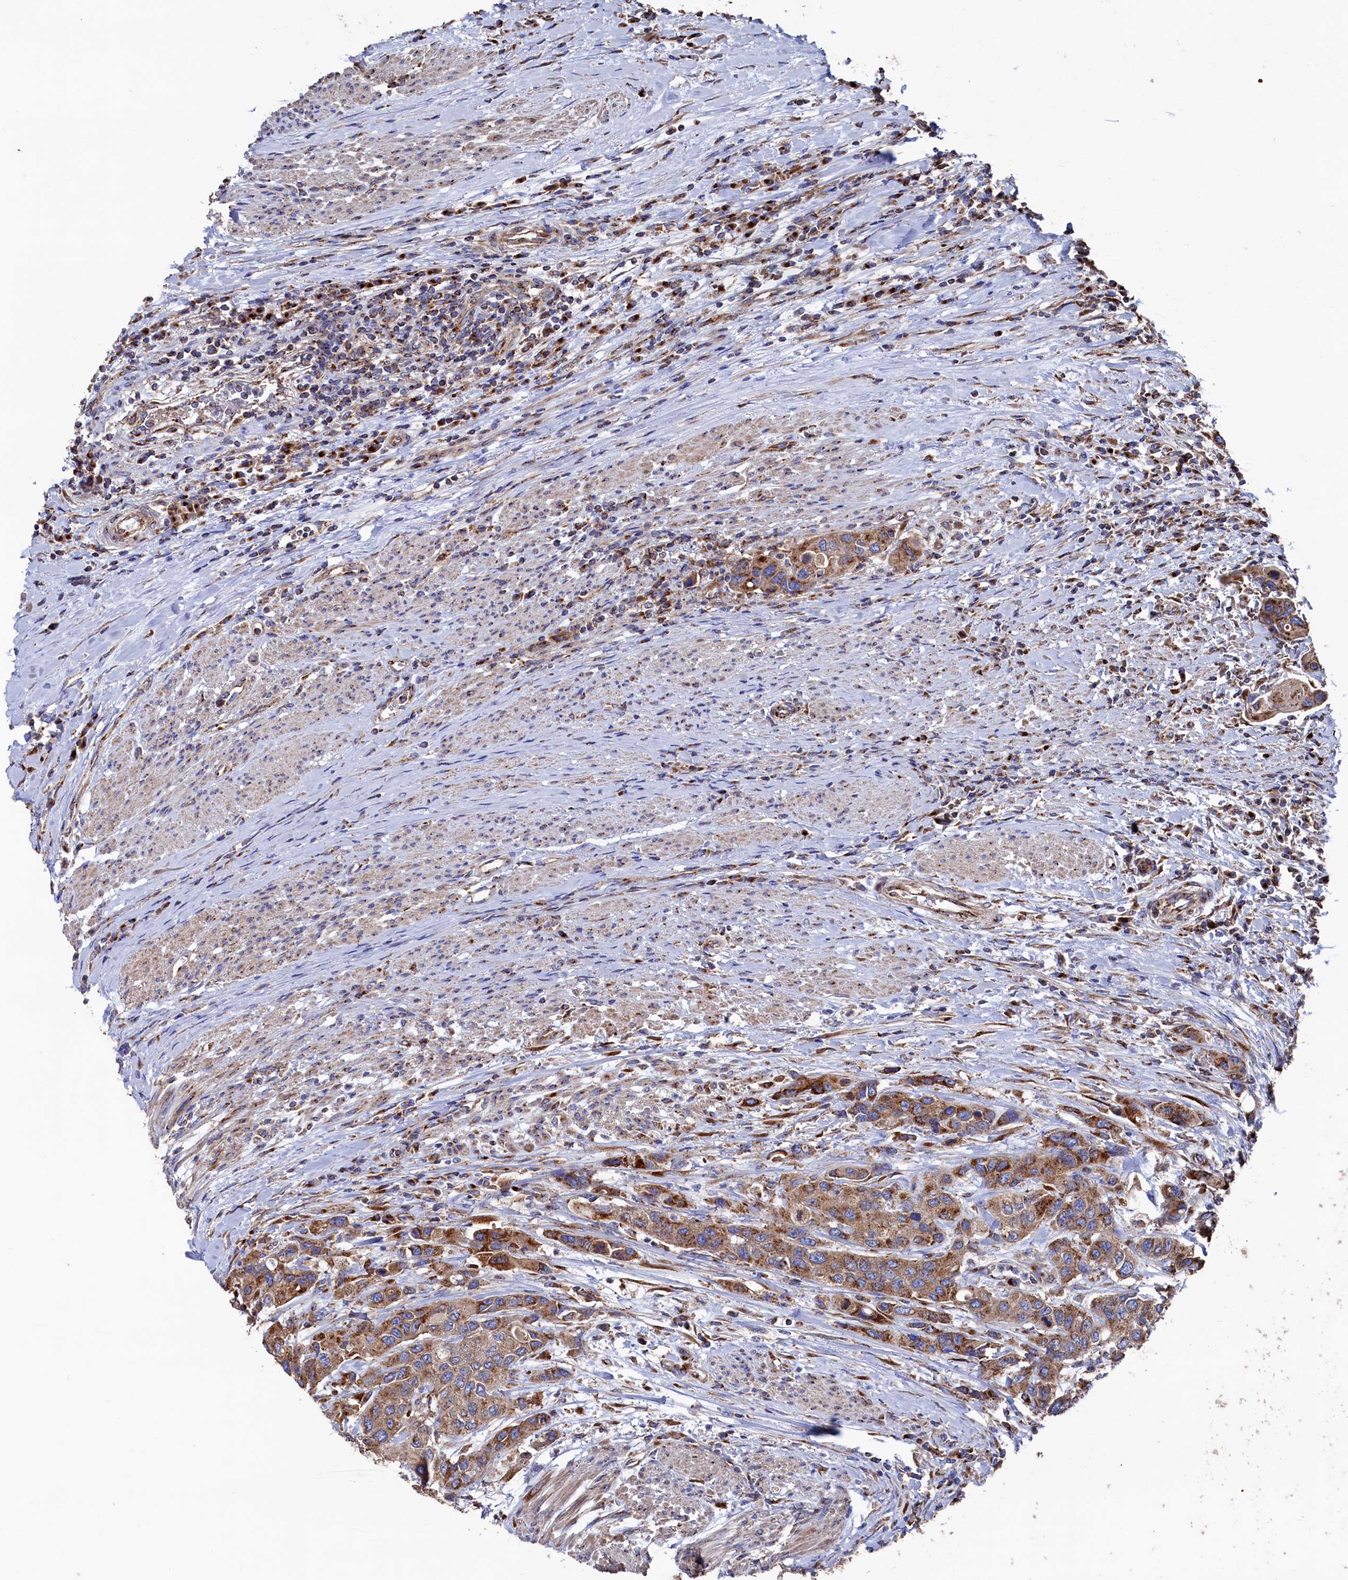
{"staining": {"intensity": "moderate", "quantity": ">75%", "location": "cytoplasmic/membranous"}, "tissue": "urothelial cancer", "cell_type": "Tumor cells", "image_type": "cancer", "snomed": [{"axis": "morphology", "description": "Normal tissue, NOS"}, {"axis": "morphology", "description": "Urothelial carcinoma, High grade"}, {"axis": "topography", "description": "Vascular tissue"}, {"axis": "topography", "description": "Urinary bladder"}], "caption": "Moderate cytoplasmic/membranous expression is appreciated in approximately >75% of tumor cells in urothelial cancer.", "gene": "PRRC1", "patient": {"sex": "female", "age": 56}}